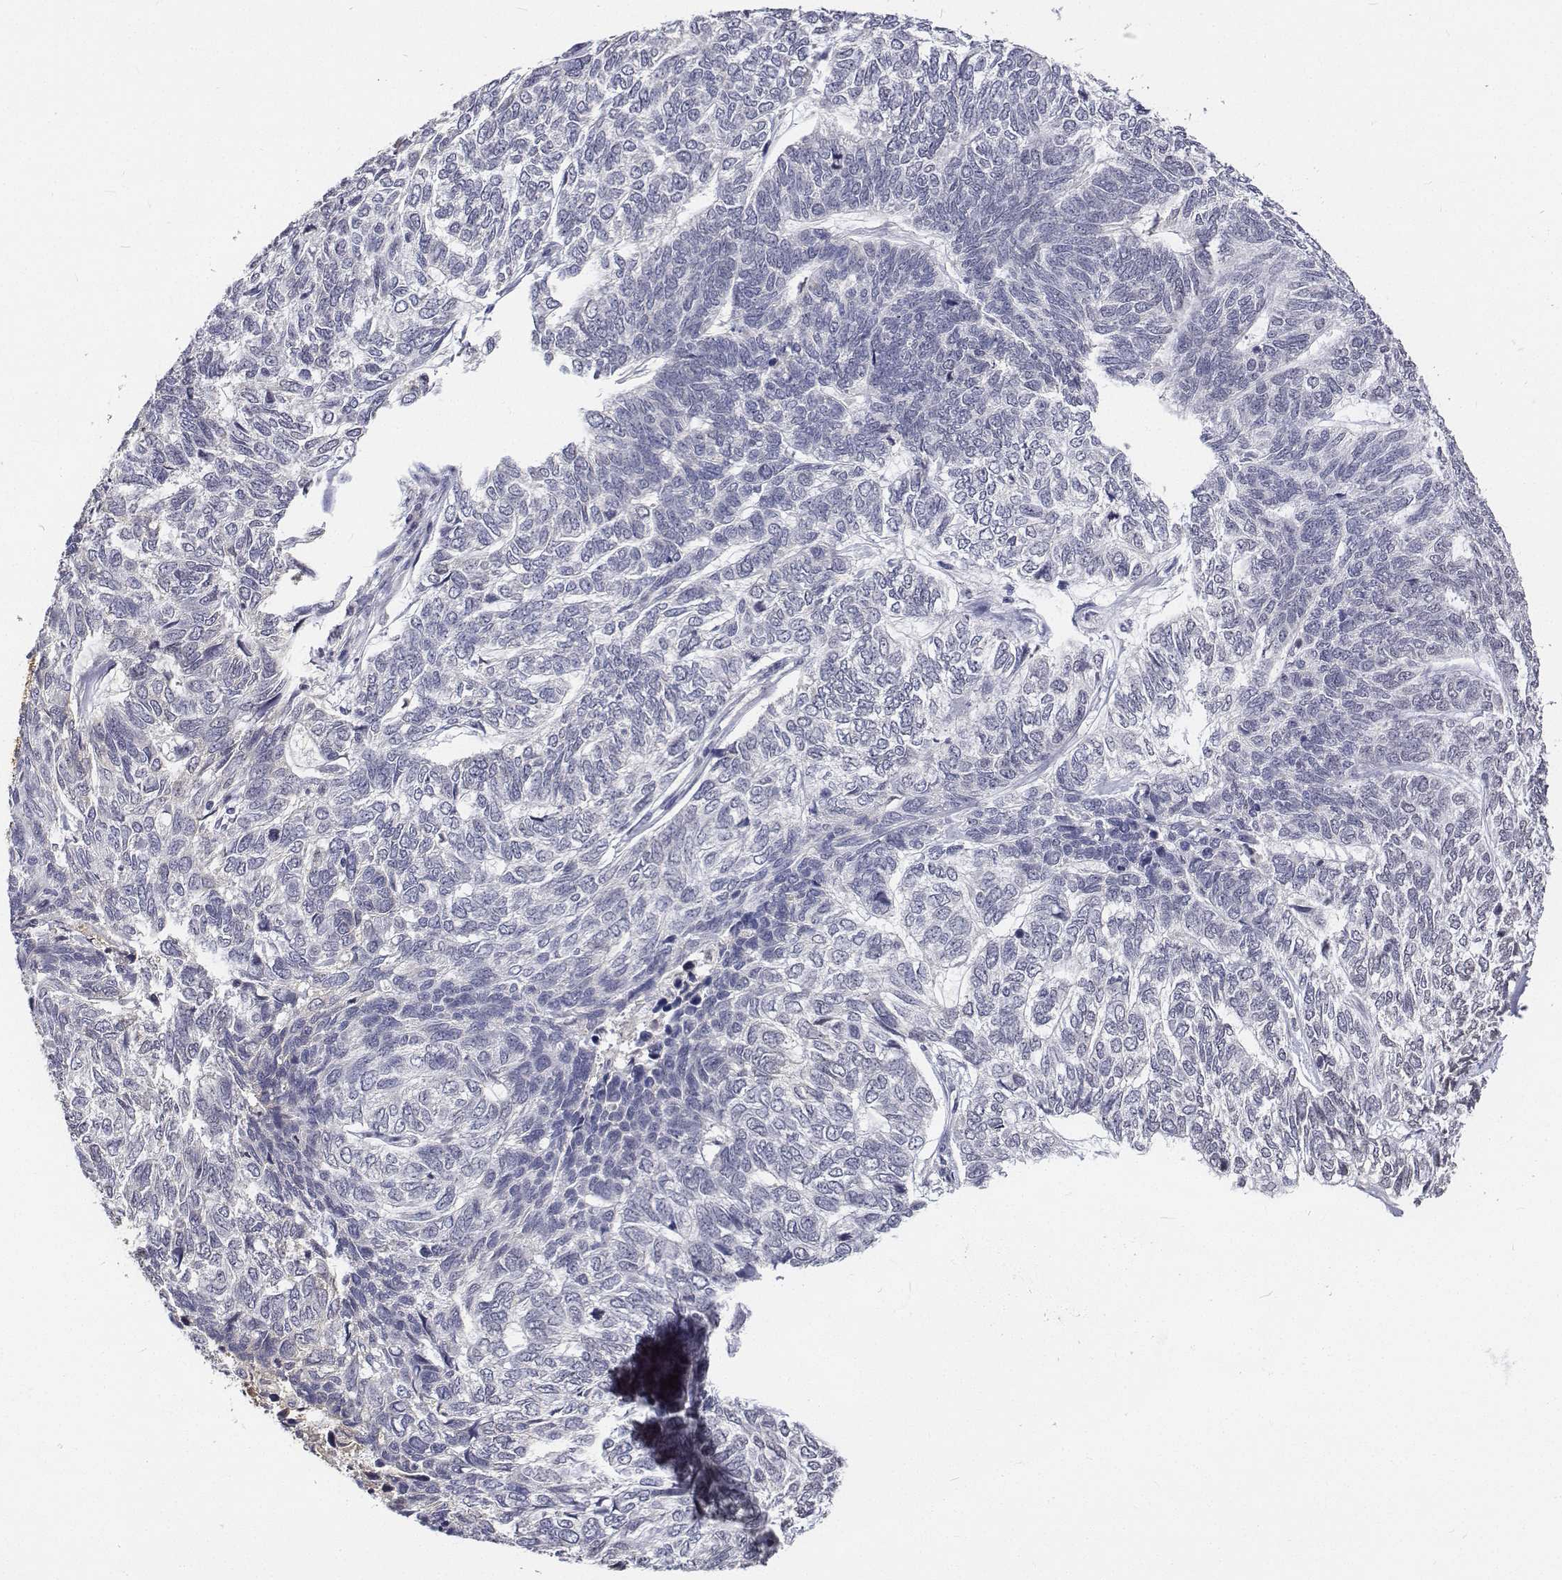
{"staining": {"intensity": "negative", "quantity": "none", "location": "none"}, "tissue": "skin cancer", "cell_type": "Tumor cells", "image_type": "cancer", "snomed": [{"axis": "morphology", "description": "Basal cell carcinoma"}, {"axis": "topography", "description": "Skin"}], "caption": "DAB (3,3'-diaminobenzidine) immunohistochemical staining of skin basal cell carcinoma shows no significant expression in tumor cells.", "gene": "ATRX", "patient": {"sex": "female", "age": 65}}